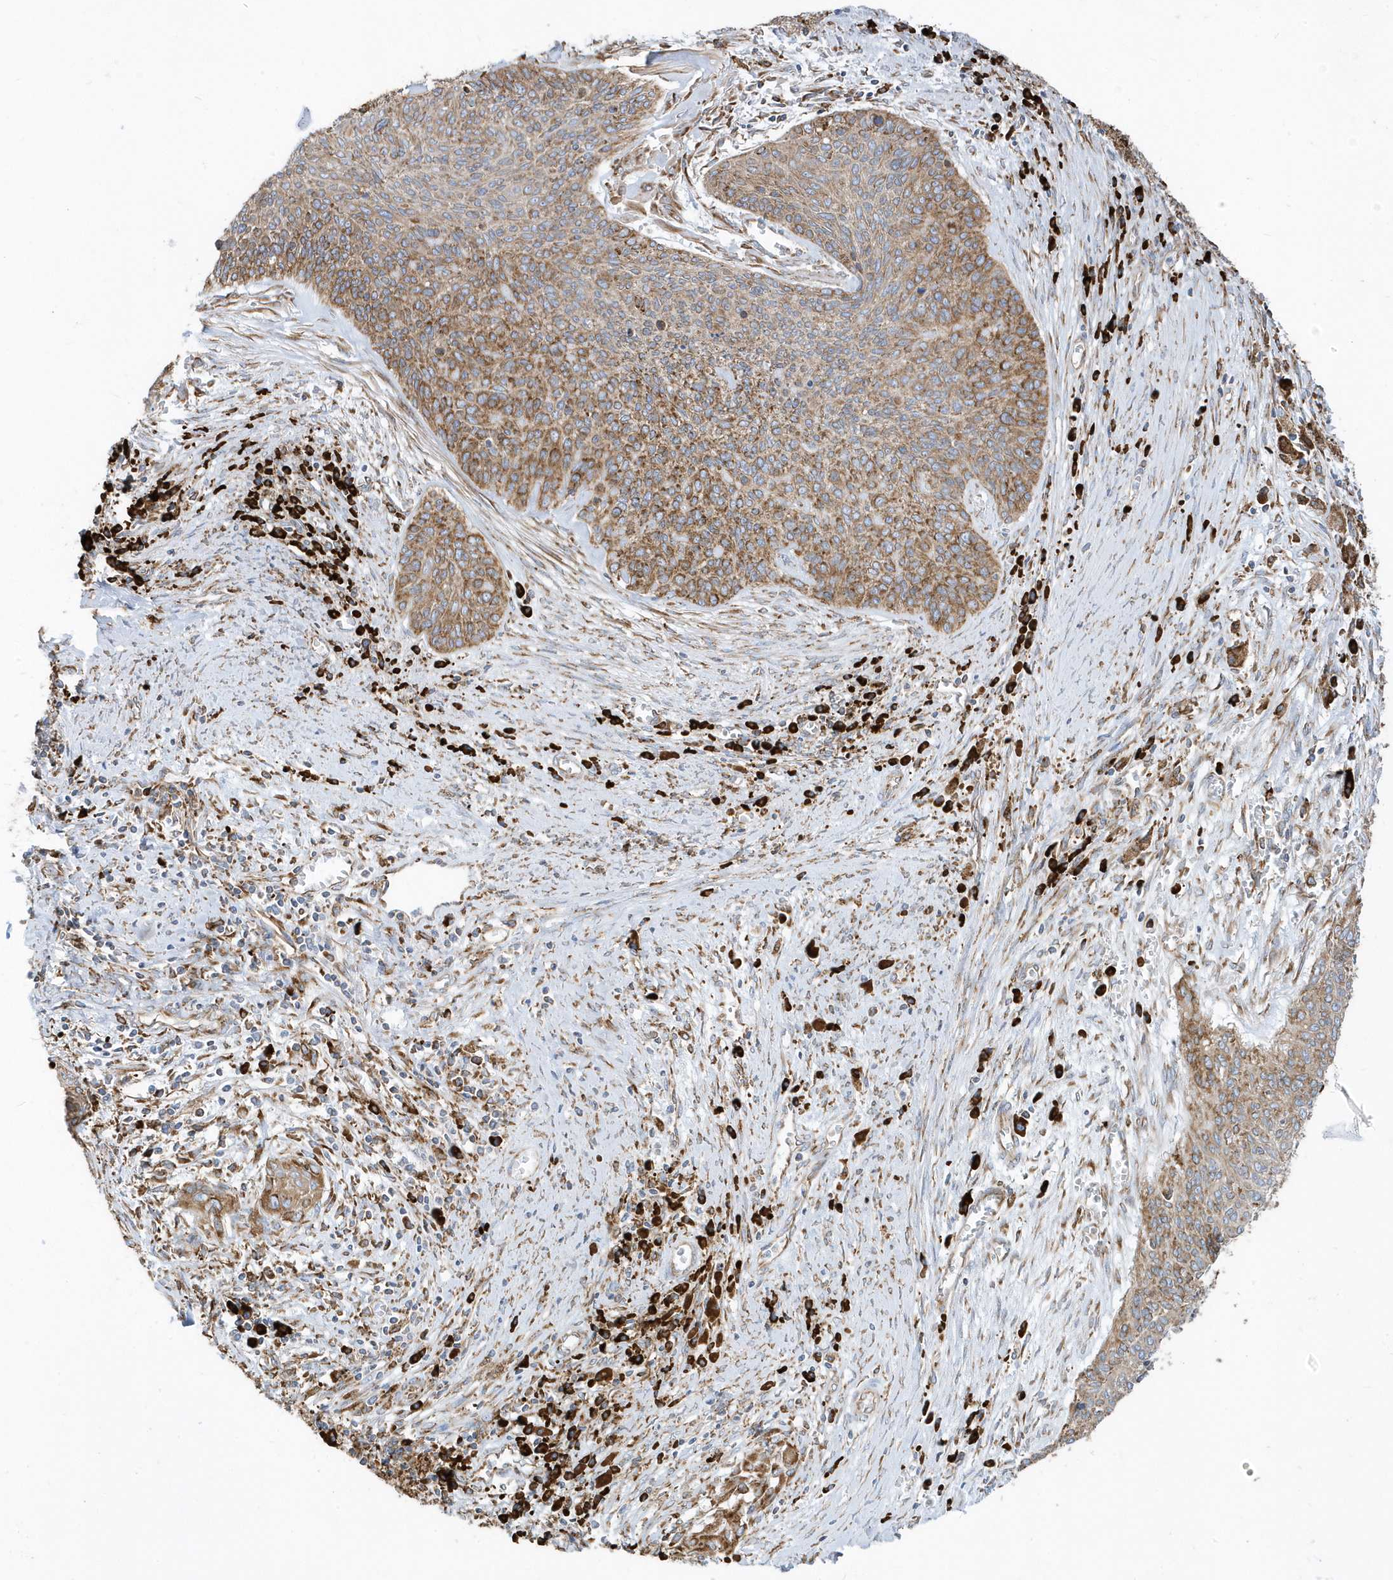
{"staining": {"intensity": "moderate", "quantity": ">75%", "location": "cytoplasmic/membranous"}, "tissue": "cervical cancer", "cell_type": "Tumor cells", "image_type": "cancer", "snomed": [{"axis": "morphology", "description": "Squamous cell carcinoma, NOS"}, {"axis": "topography", "description": "Cervix"}], "caption": "About >75% of tumor cells in human cervical cancer (squamous cell carcinoma) demonstrate moderate cytoplasmic/membranous protein staining as visualized by brown immunohistochemical staining.", "gene": "PDIA6", "patient": {"sex": "female", "age": 55}}